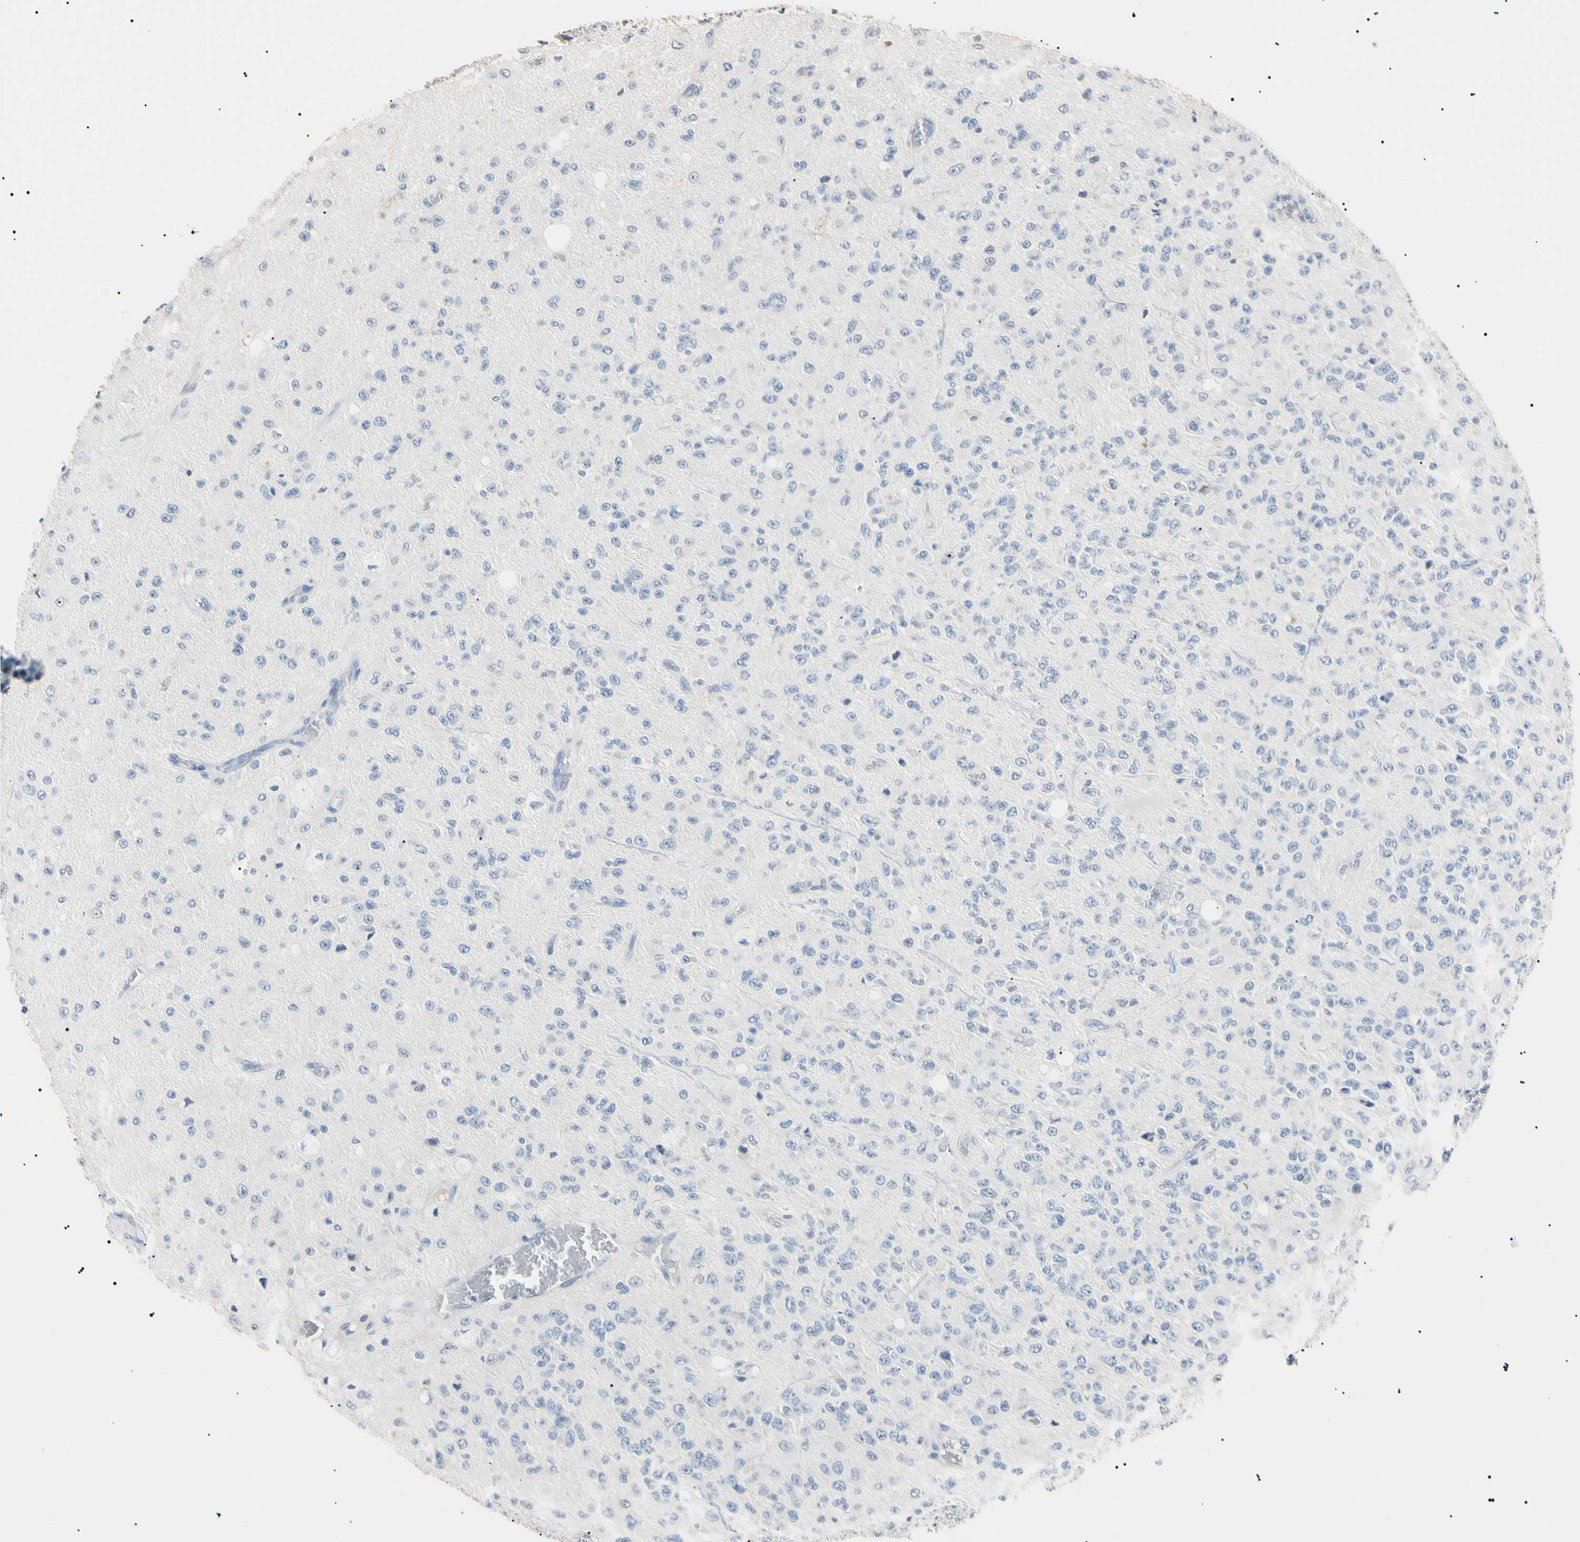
{"staining": {"intensity": "negative", "quantity": "none", "location": "none"}, "tissue": "glioma", "cell_type": "Tumor cells", "image_type": "cancer", "snomed": [{"axis": "morphology", "description": "Glioma, malignant, High grade"}, {"axis": "topography", "description": "pancreas cauda"}], "caption": "The IHC image has no significant expression in tumor cells of malignant glioma (high-grade) tissue. Brightfield microscopy of immunohistochemistry stained with DAB (brown) and hematoxylin (blue), captured at high magnification.", "gene": "CGB3", "patient": {"sex": "male", "age": 60}}